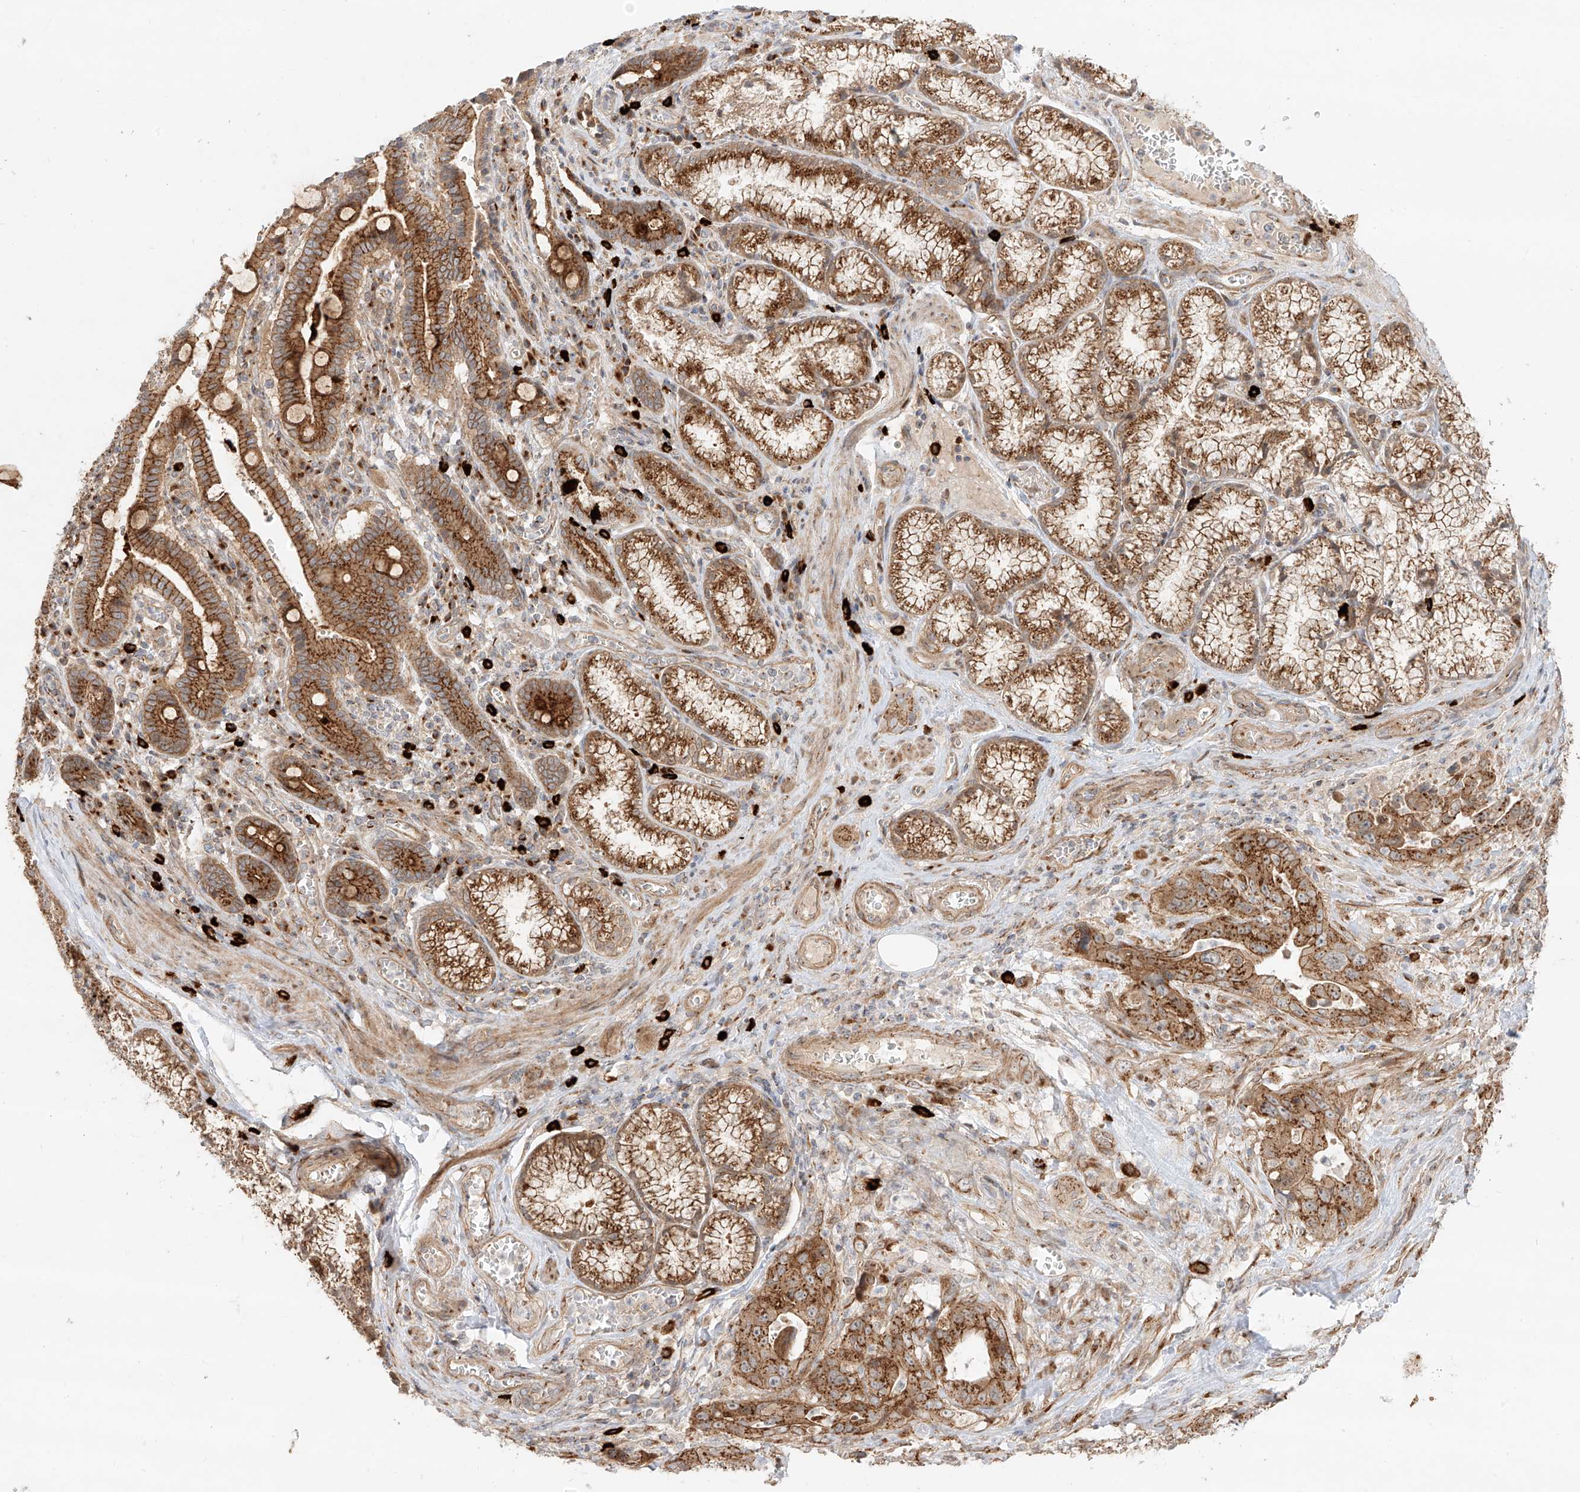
{"staining": {"intensity": "strong", "quantity": ">75%", "location": "cytoplasmic/membranous"}, "tissue": "pancreatic cancer", "cell_type": "Tumor cells", "image_type": "cancer", "snomed": [{"axis": "morphology", "description": "Adenocarcinoma, NOS"}, {"axis": "topography", "description": "Pancreas"}], "caption": "Pancreatic cancer (adenocarcinoma) was stained to show a protein in brown. There is high levels of strong cytoplasmic/membranous expression in approximately >75% of tumor cells.", "gene": "ZNF287", "patient": {"sex": "male", "age": 70}}